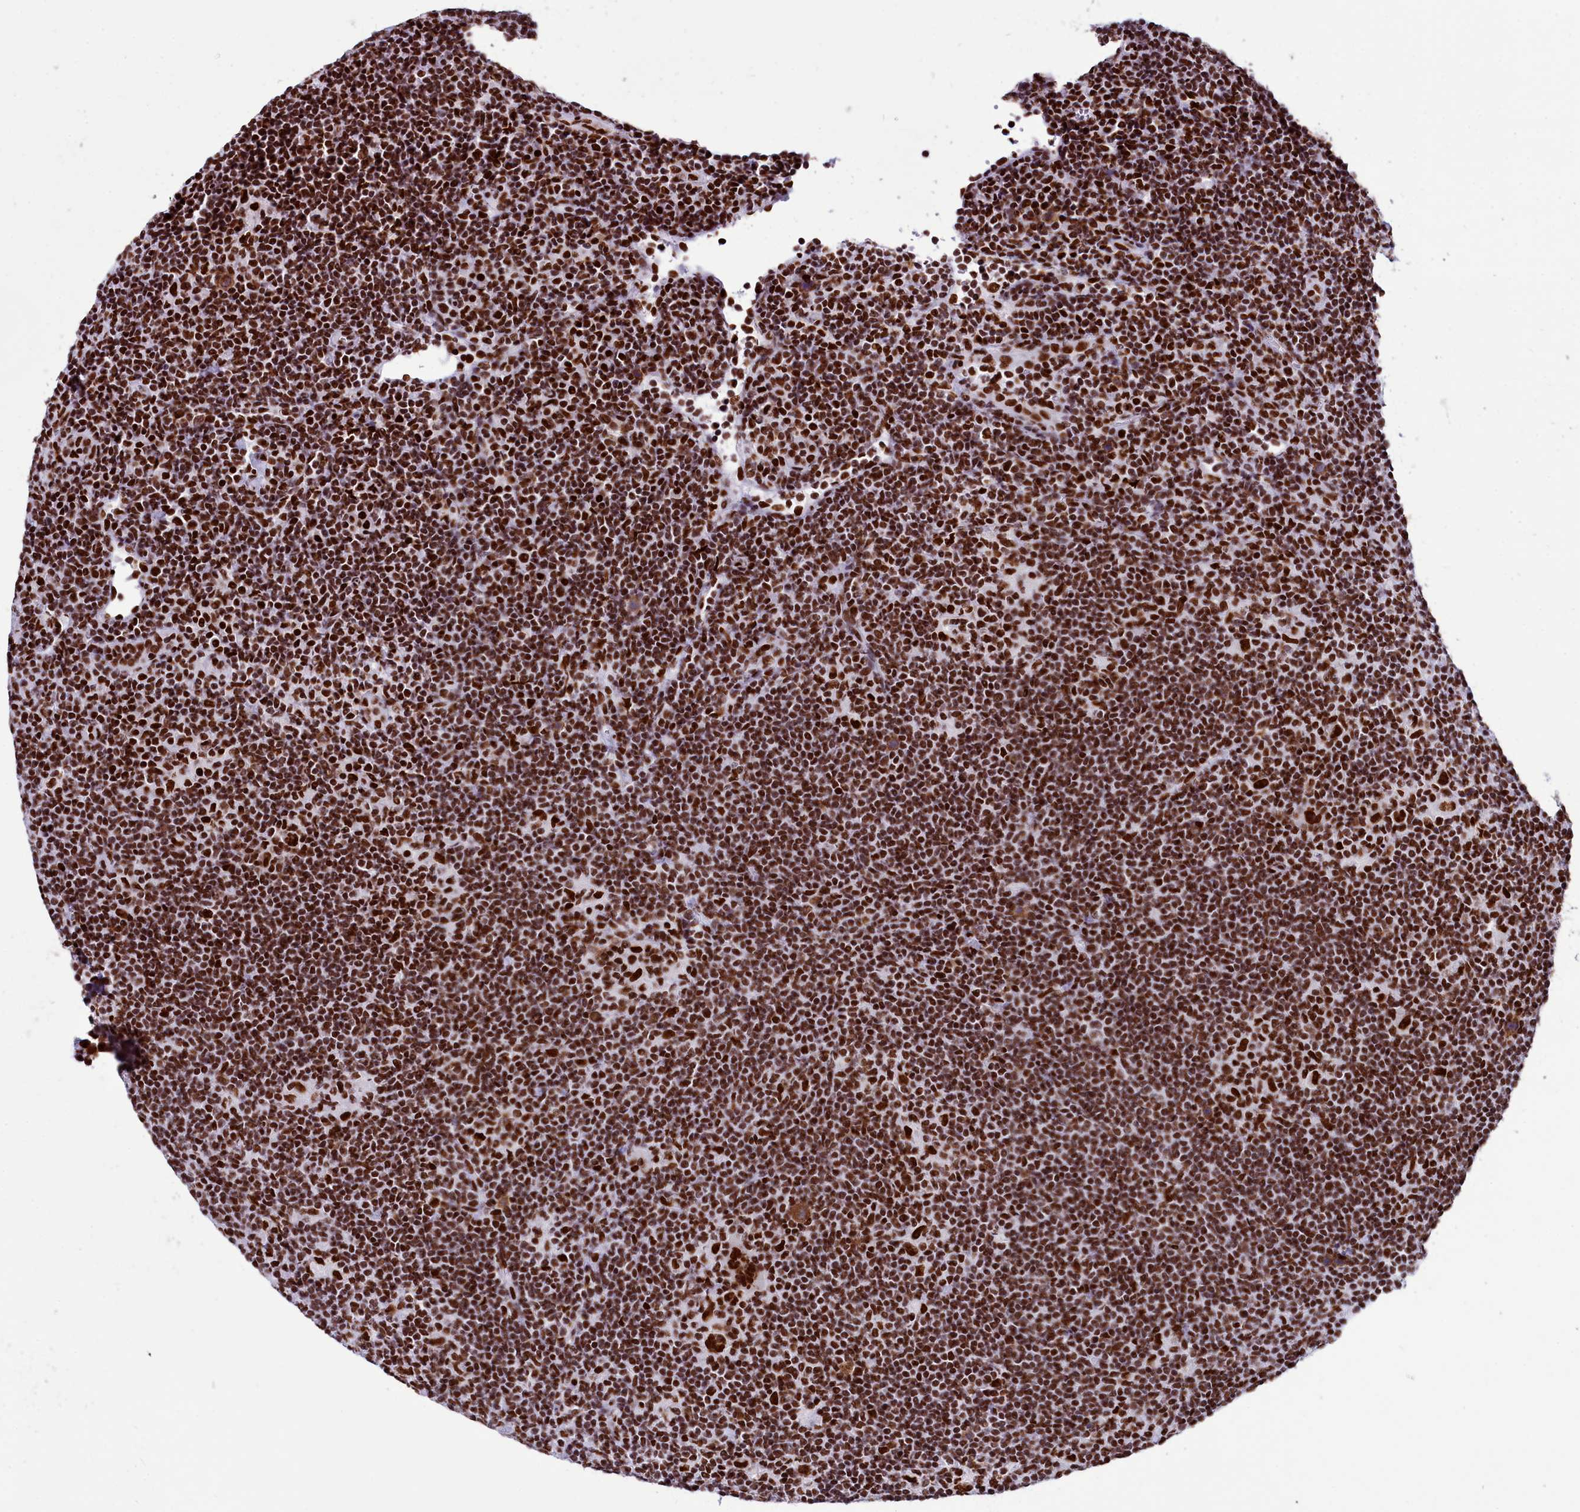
{"staining": {"intensity": "strong", "quantity": ">75%", "location": "nuclear"}, "tissue": "lymphoma", "cell_type": "Tumor cells", "image_type": "cancer", "snomed": [{"axis": "morphology", "description": "Hodgkin's disease, NOS"}, {"axis": "topography", "description": "Lymph node"}], "caption": "Strong nuclear expression for a protein is seen in about >75% of tumor cells of Hodgkin's disease using IHC.", "gene": "RALY", "patient": {"sex": "female", "age": 57}}